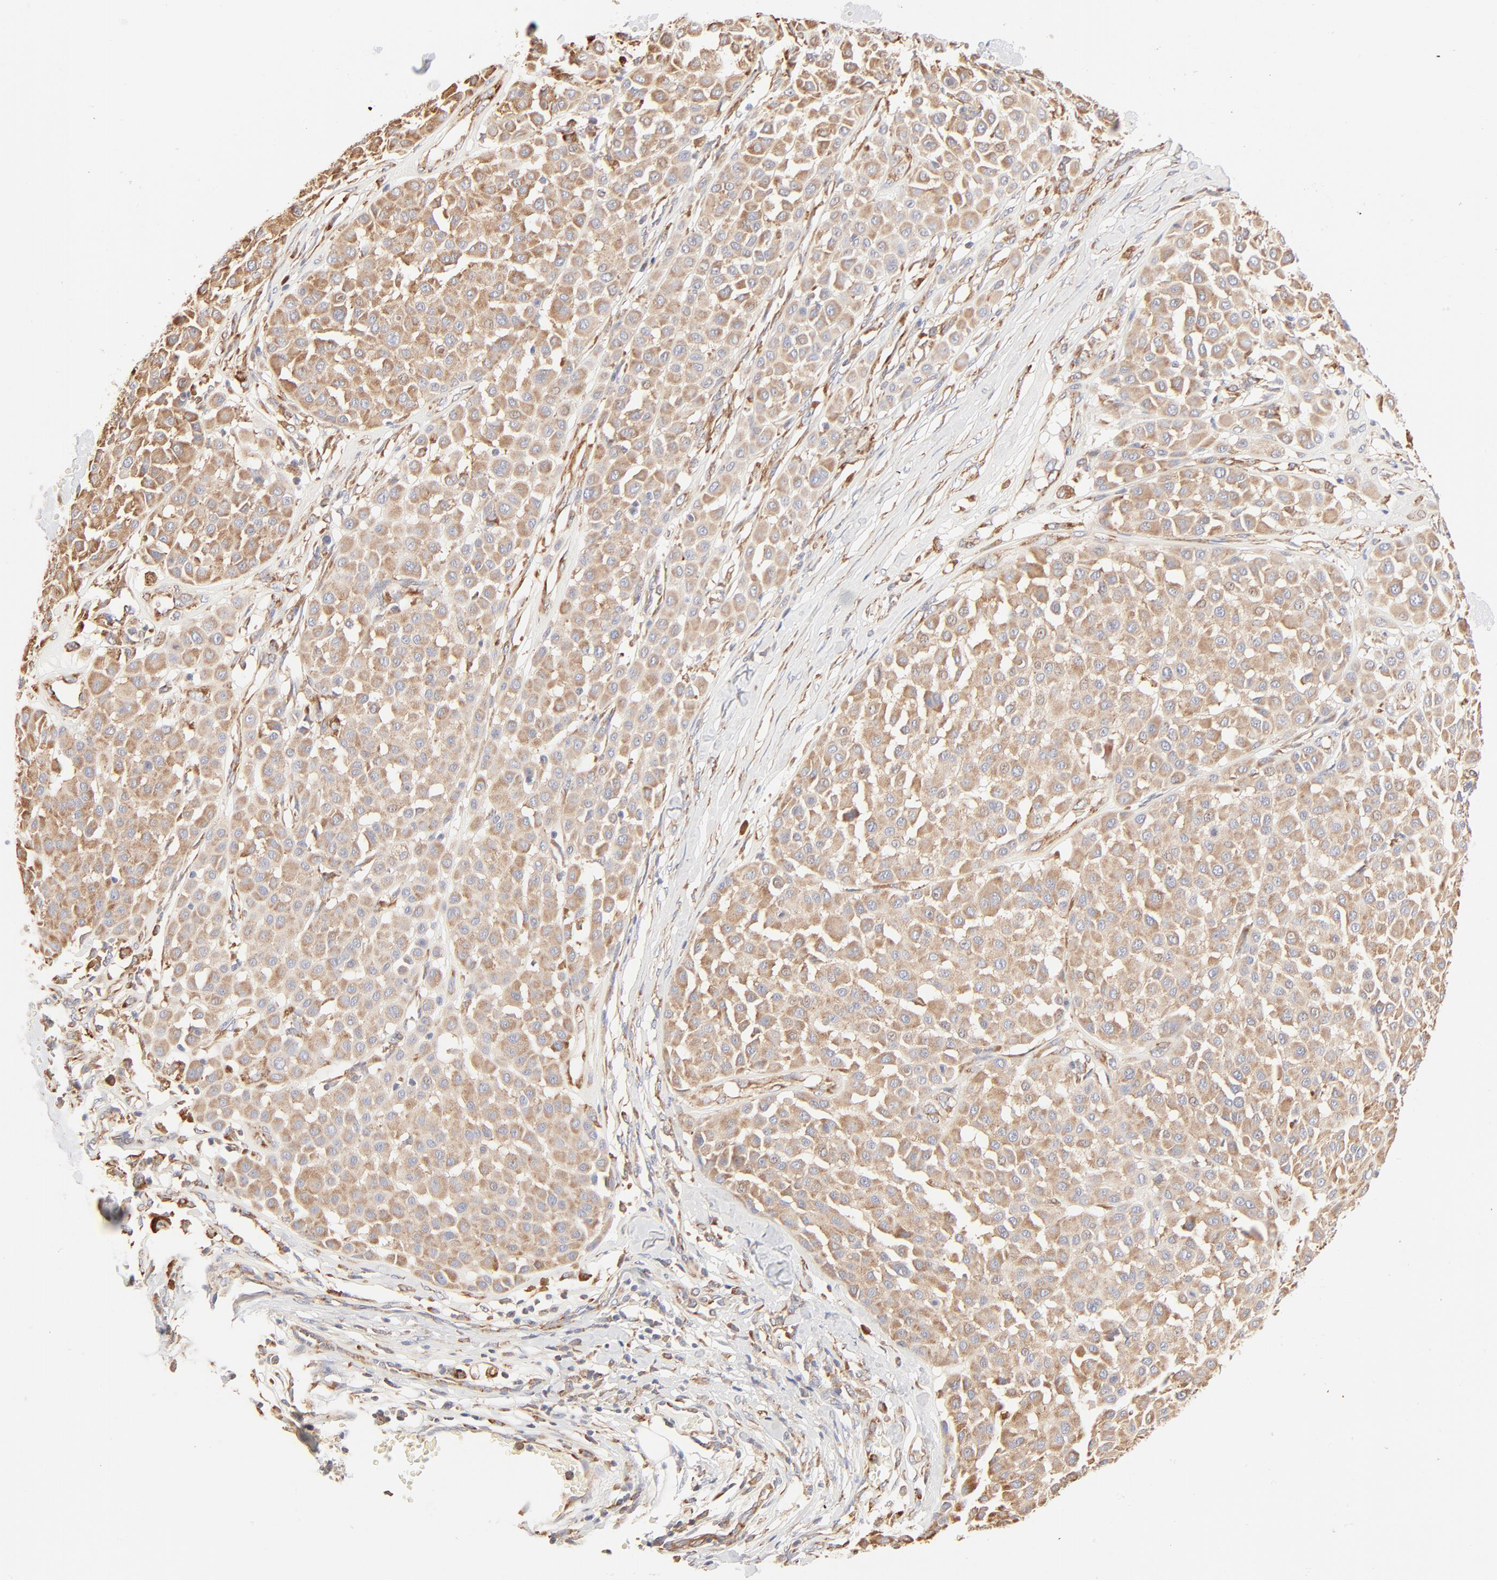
{"staining": {"intensity": "moderate", "quantity": ">75%", "location": "cytoplasmic/membranous"}, "tissue": "melanoma", "cell_type": "Tumor cells", "image_type": "cancer", "snomed": [{"axis": "morphology", "description": "Malignant melanoma, Metastatic site"}, {"axis": "topography", "description": "Soft tissue"}], "caption": "An immunohistochemistry histopathology image of tumor tissue is shown. Protein staining in brown labels moderate cytoplasmic/membranous positivity in melanoma within tumor cells.", "gene": "RPS20", "patient": {"sex": "male", "age": 41}}